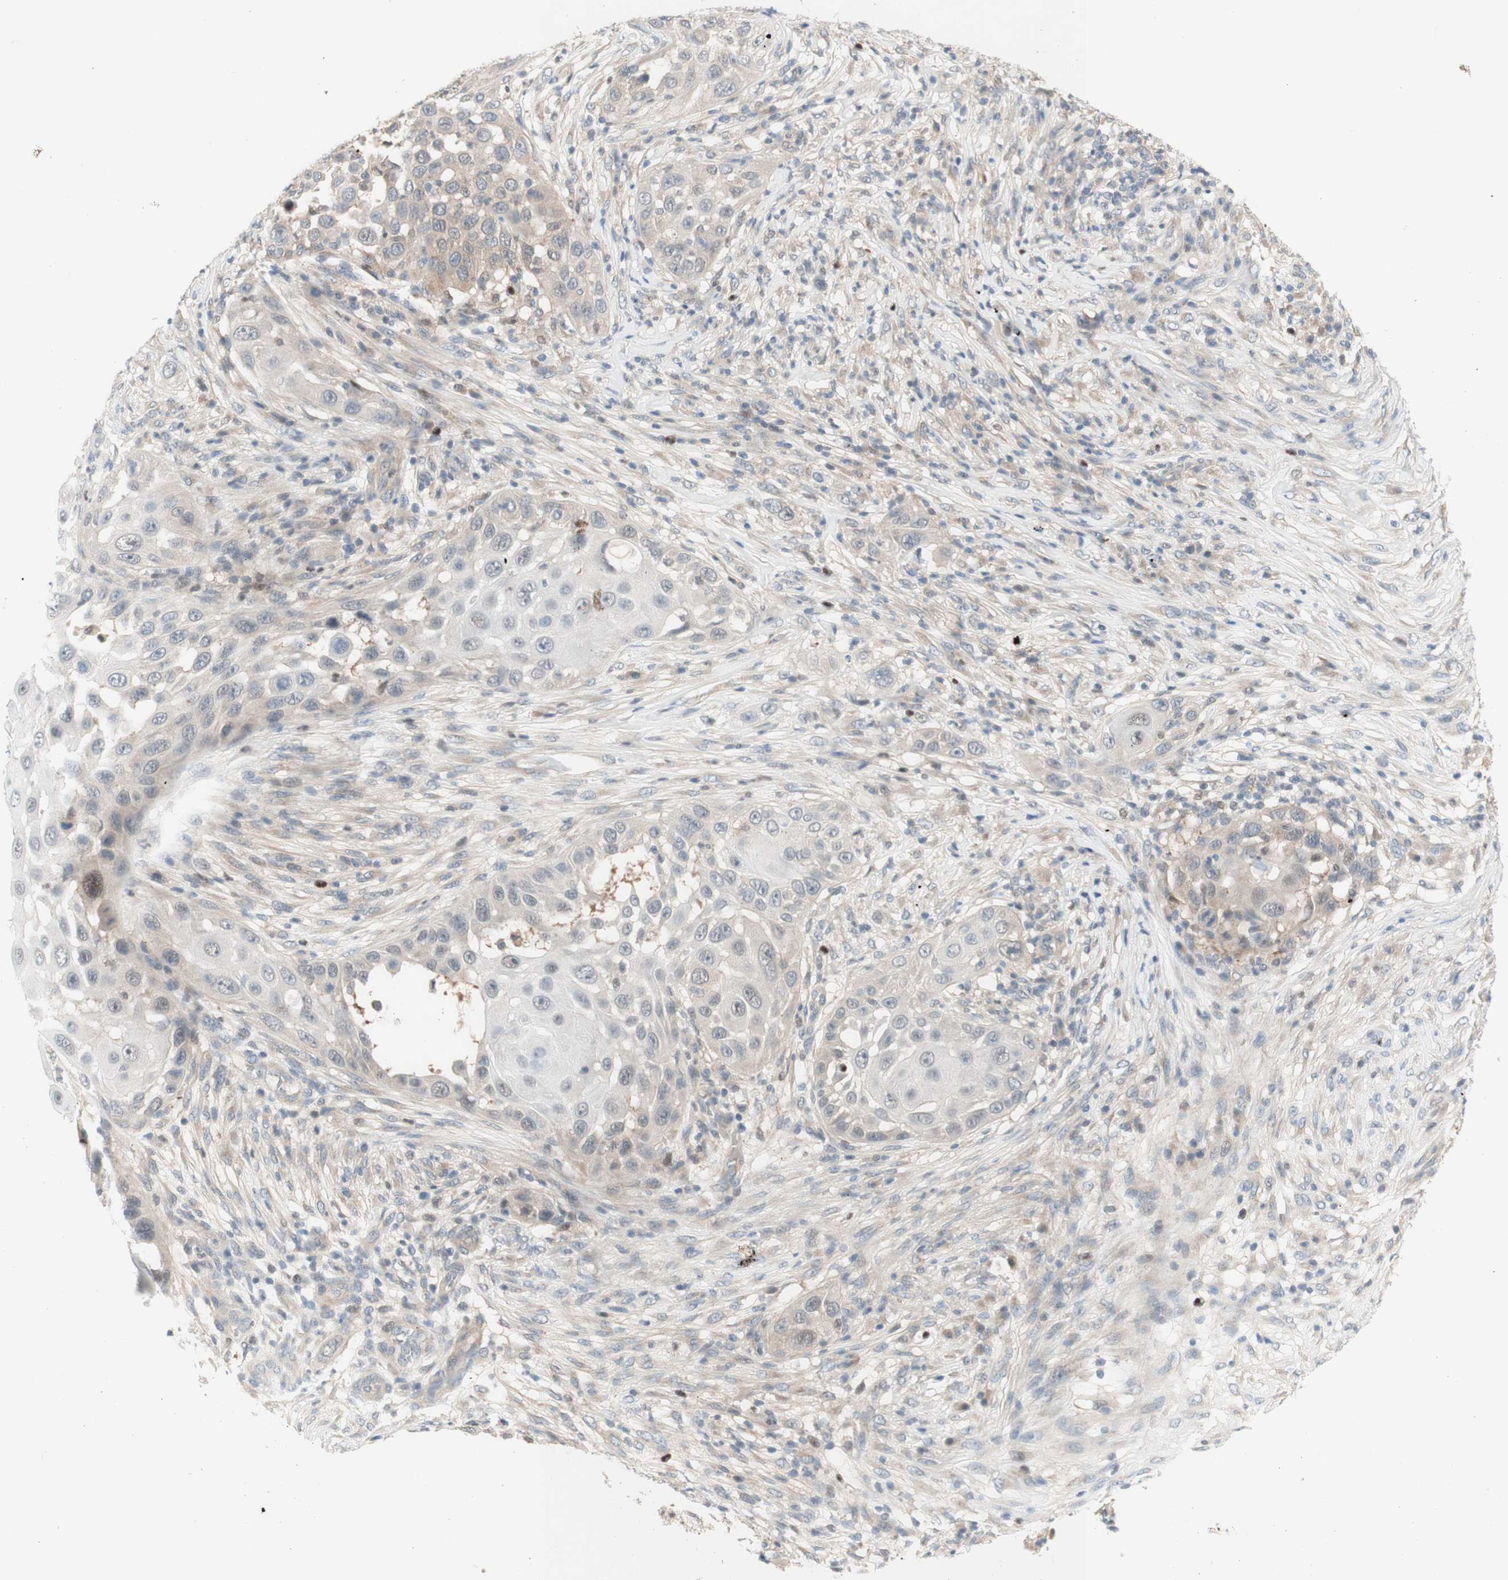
{"staining": {"intensity": "negative", "quantity": "none", "location": "none"}, "tissue": "skin cancer", "cell_type": "Tumor cells", "image_type": "cancer", "snomed": [{"axis": "morphology", "description": "Squamous cell carcinoma, NOS"}, {"axis": "topography", "description": "Skin"}], "caption": "Immunohistochemistry (IHC) image of neoplastic tissue: squamous cell carcinoma (skin) stained with DAB displays no significant protein staining in tumor cells.", "gene": "RFNG", "patient": {"sex": "female", "age": 44}}